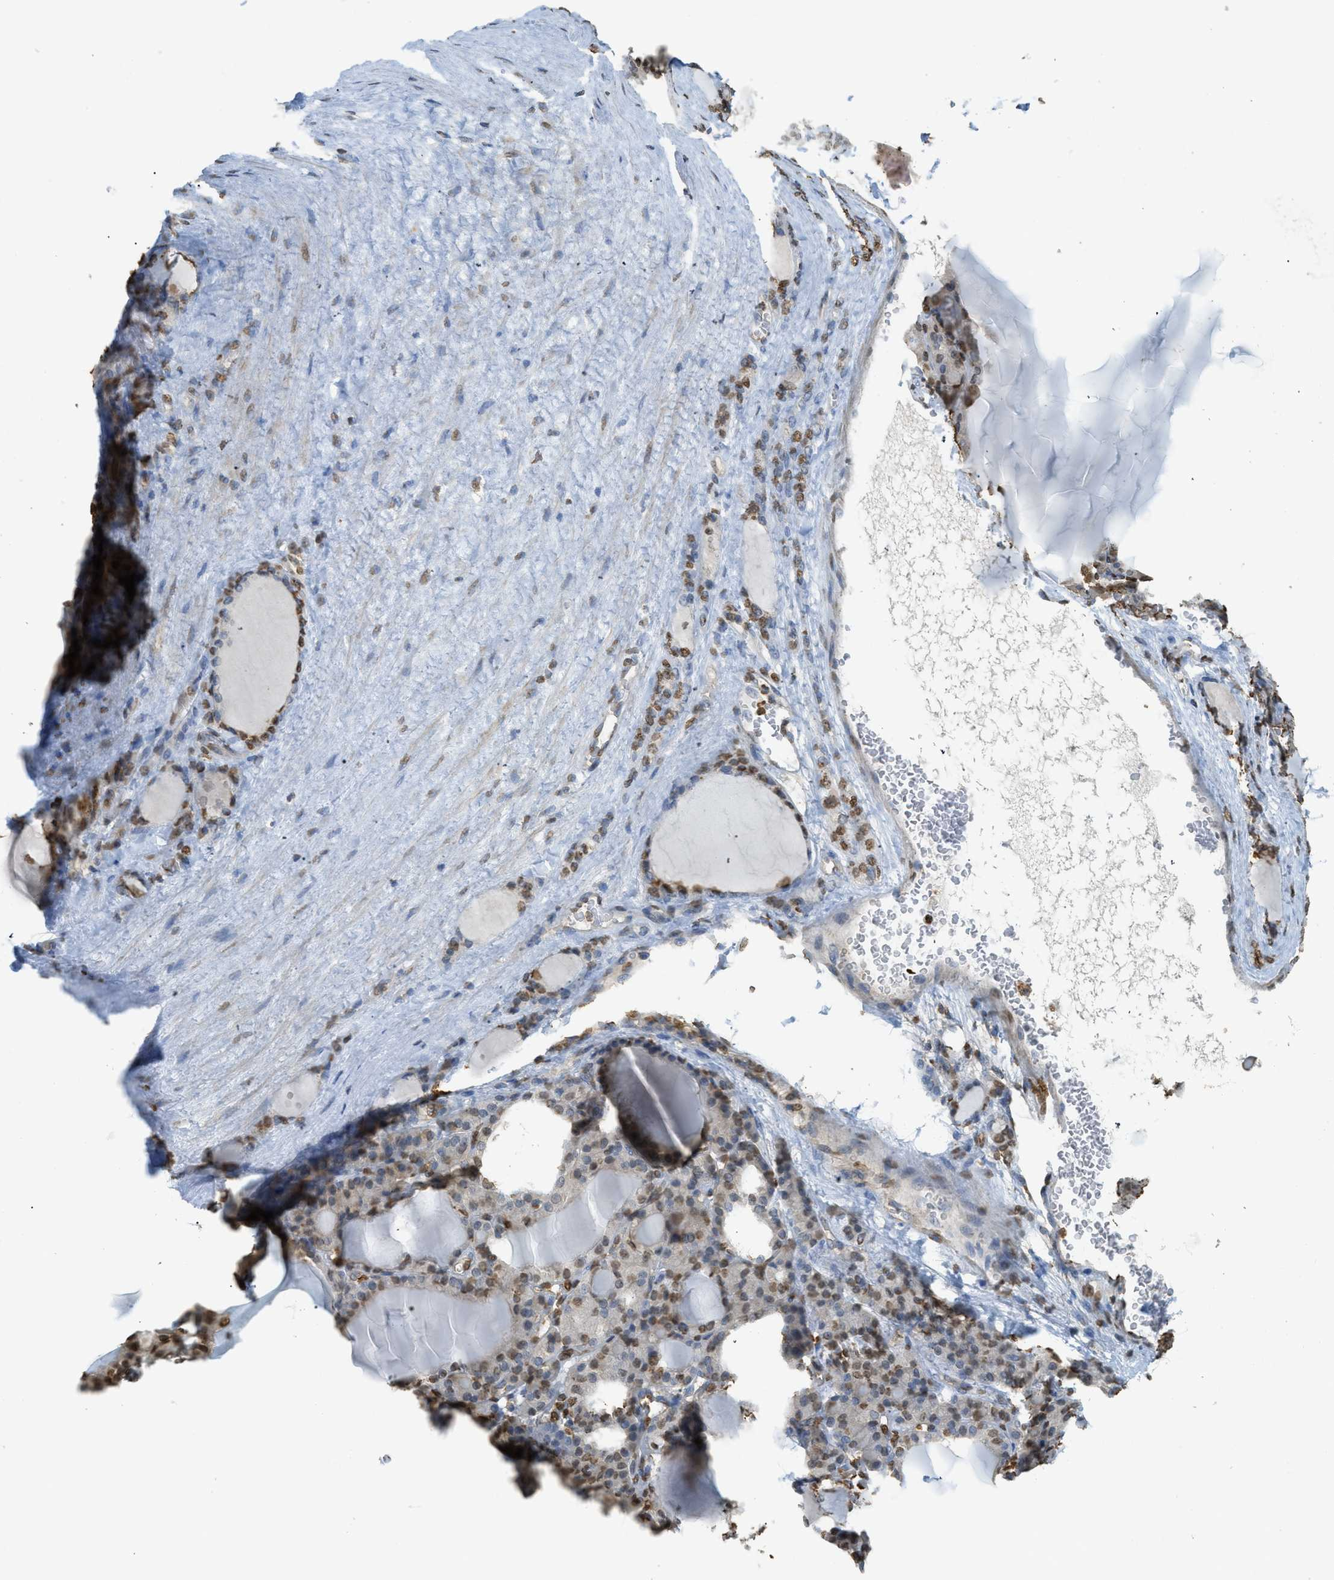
{"staining": {"intensity": "moderate", "quantity": "25%-75%", "location": "cytoplasmic/membranous,nuclear"}, "tissue": "thyroid gland", "cell_type": "Glandular cells", "image_type": "normal", "snomed": [{"axis": "morphology", "description": "Normal tissue, NOS"}, {"axis": "topography", "description": "Thyroid gland"}], "caption": "DAB (3,3'-diaminobenzidine) immunohistochemical staining of benign thyroid gland shows moderate cytoplasmic/membranous,nuclear protein expression in approximately 25%-75% of glandular cells.", "gene": "NR5A2", "patient": {"sex": "female", "age": 28}}